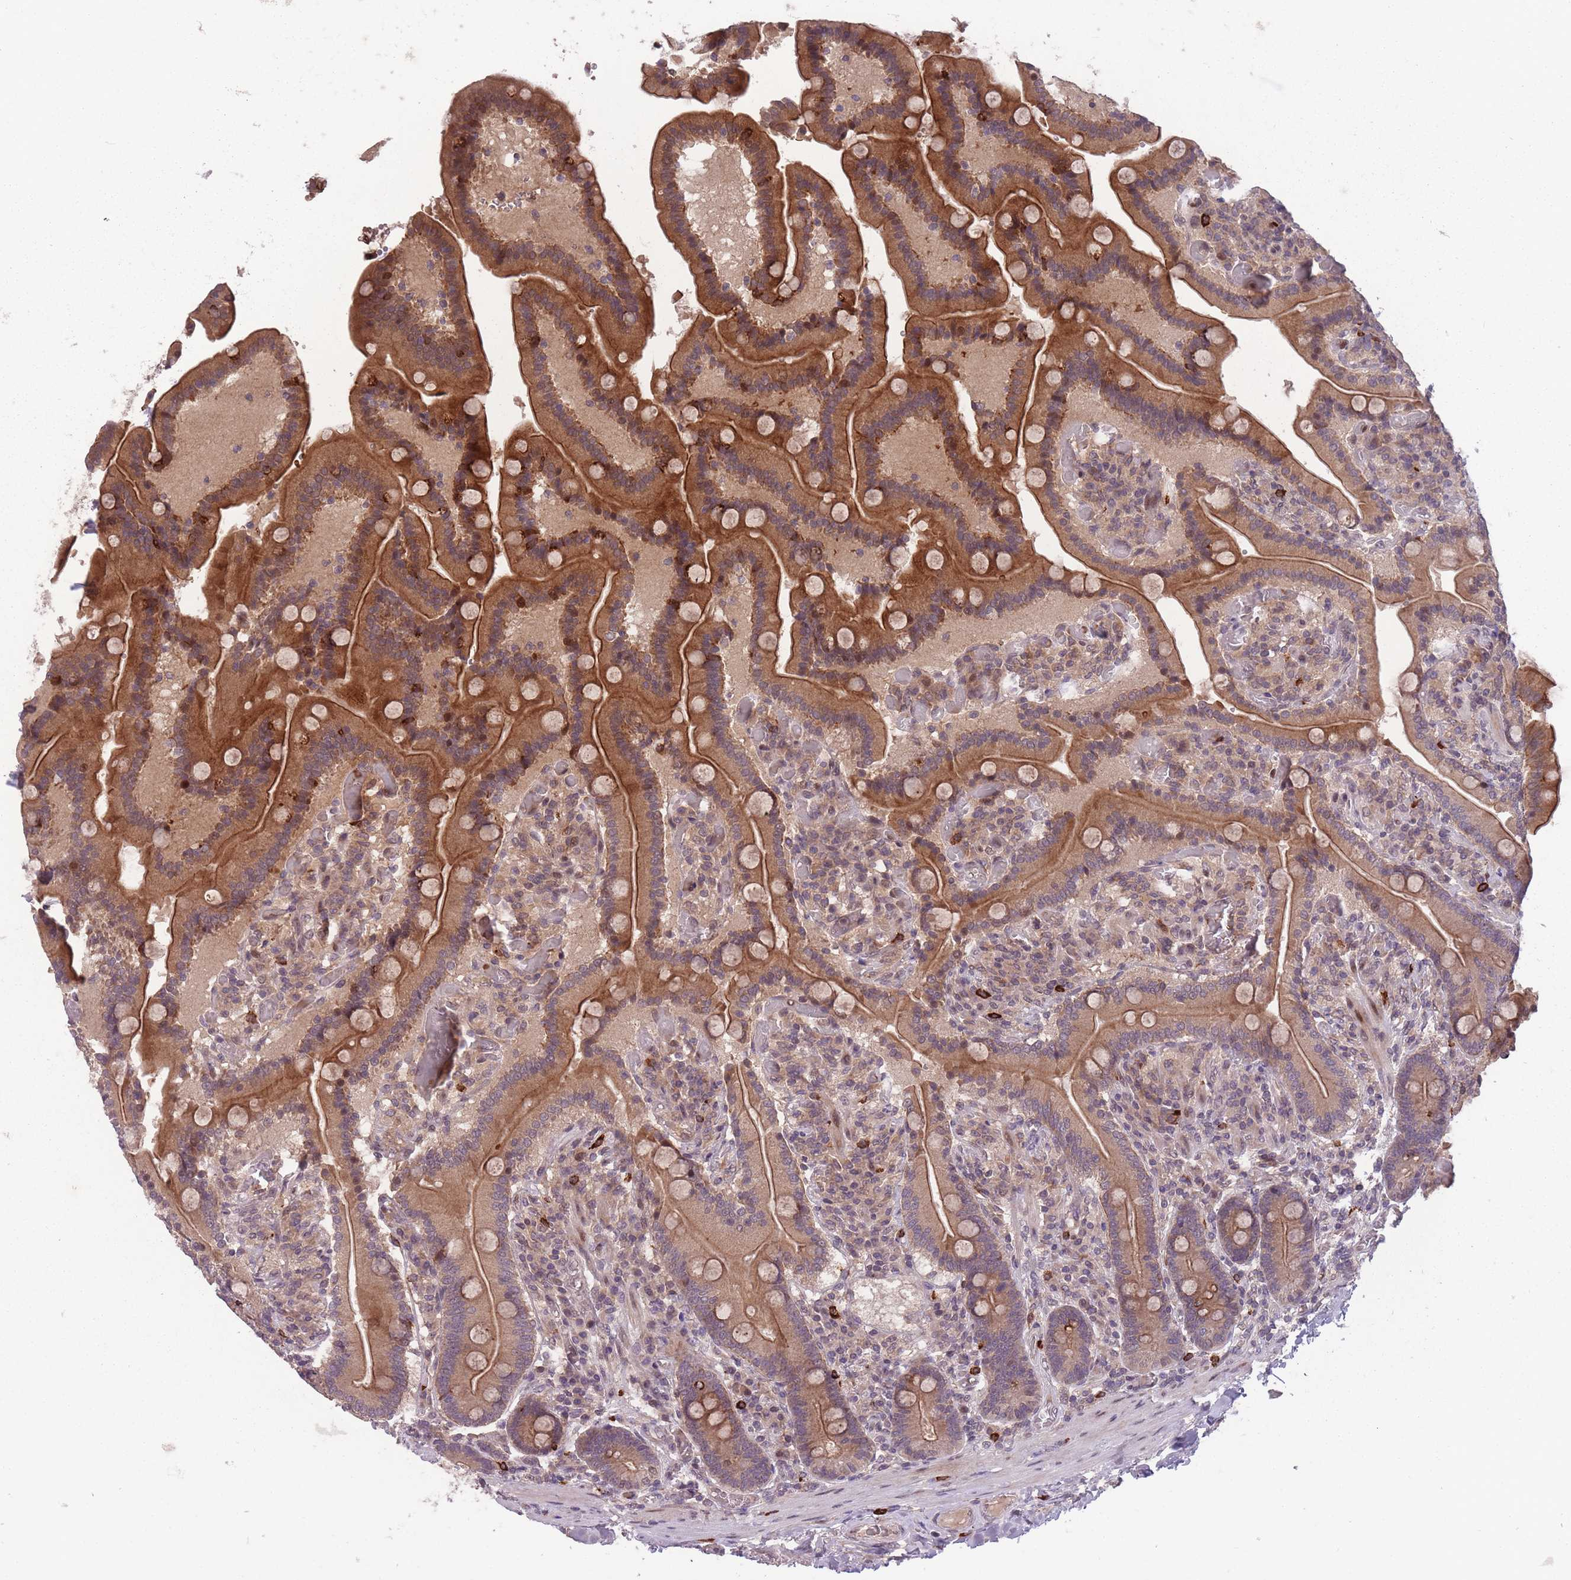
{"staining": {"intensity": "strong", "quantity": ">75%", "location": "cytoplasmic/membranous"}, "tissue": "duodenum", "cell_type": "Glandular cells", "image_type": "normal", "snomed": [{"axis": "morphology", "description": "Normal tissue, NOS"}, {"axis": "topography", "description": "Duodenum"}], "caption": "Duodenum was stained to show a protein in brown. There is high levels of strong cytoplasmic/membranous expression in approximately >75% of glandular cells. Using DAB (brown) and hematoxylin (blue) stains, captured at high magnification using brightfield microscopy.", "gene": "SECTM1", "patient": {"sex": "female", "age": 62}}